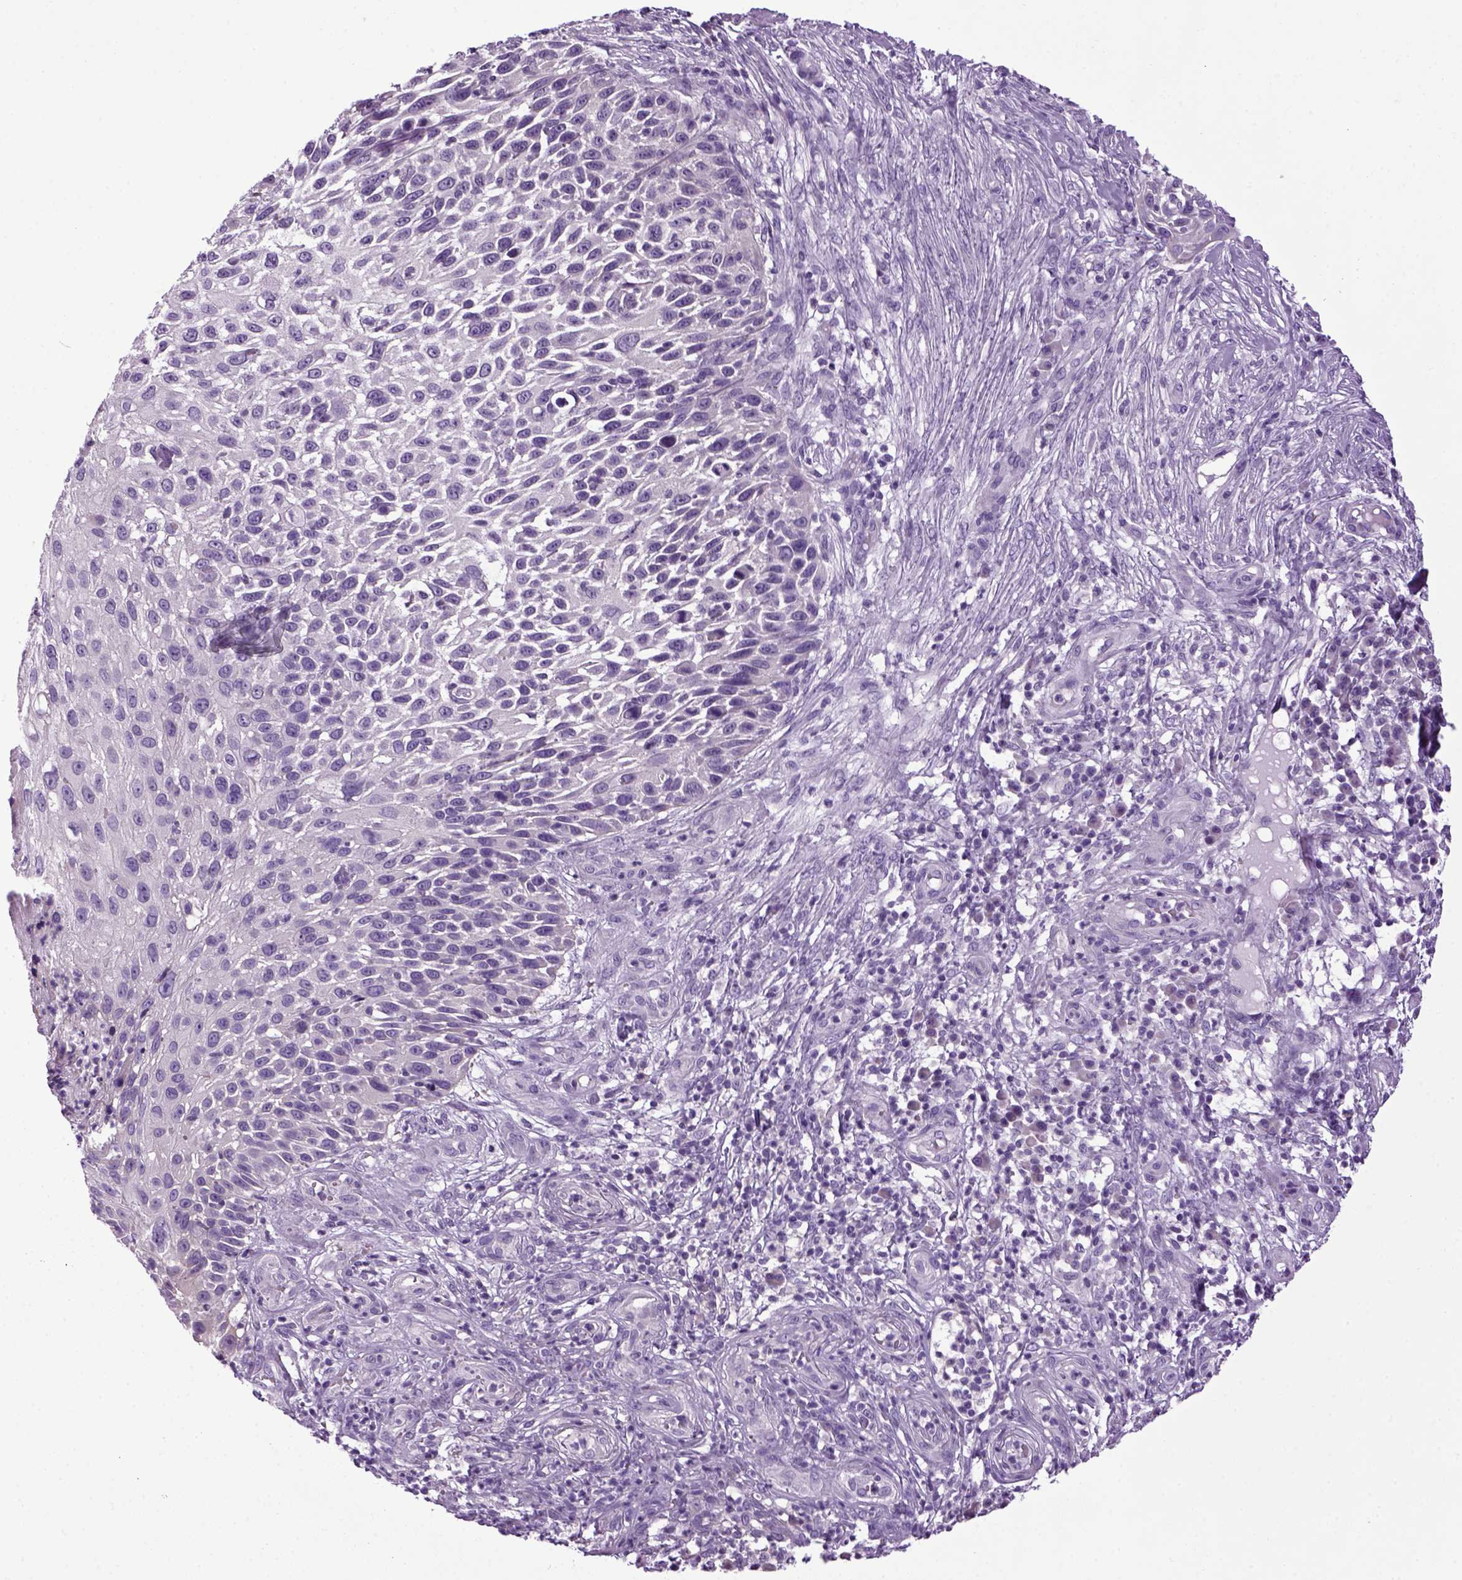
{"staining": {"intensity": "negative", "quantity": "none", "location": "none"}, "tissue": "skin cancer", "cell_type": "Tumor cells", "image_type": "cancer", "snomed": [{"axis": "morphology", "description": "Squamous cell carcinoma, NOS"}, {"axis": "topography", "description": "Skin"}], "caption": "A photomicrograph of human skin squamous cell carcinoma is negative for staining in tumor cells.", "gene": "HMCN2", "patient": {"sex": "male", "age": 92}}